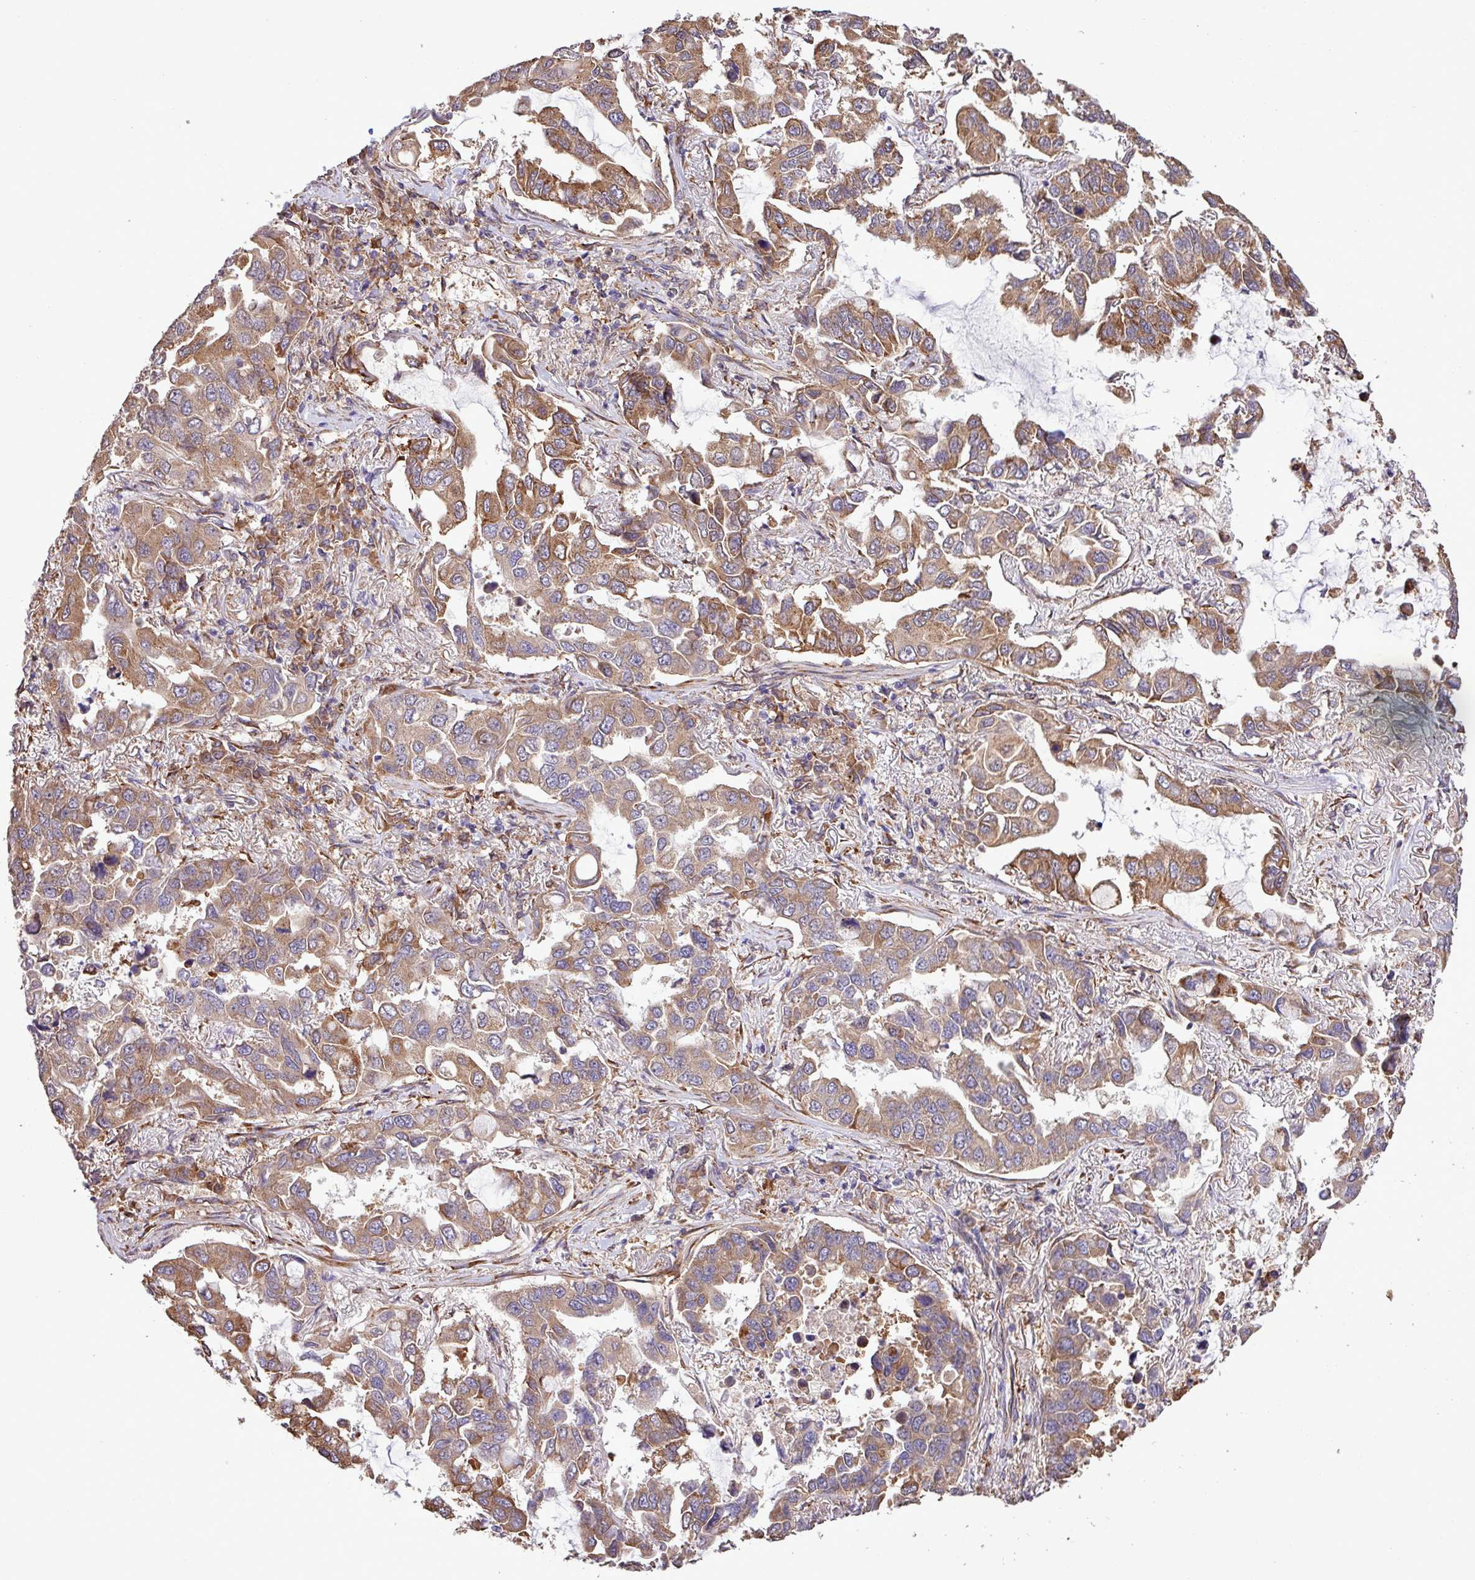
{"staining": {"intensity": "moderate", "quantity": ">75%", "location": "cytoplasmic/membranous"}, "tissue": "lung cancer", "cell_type": "Tumor cells", "image_type": "cancer", "snomed": [{"axis": "morphology", "description": "Adenocarcinoma, NOS"}, {"axis": "topography", "description": "Lung"}], "caption": "The image exhibits a brown stain indicating the presence of a protein in the cytoplasmic/membranous of tumor cells in adenocarcinoma (lung).", "gene": "MEGF6", "patient": {"sex": "male", "age": 64}}